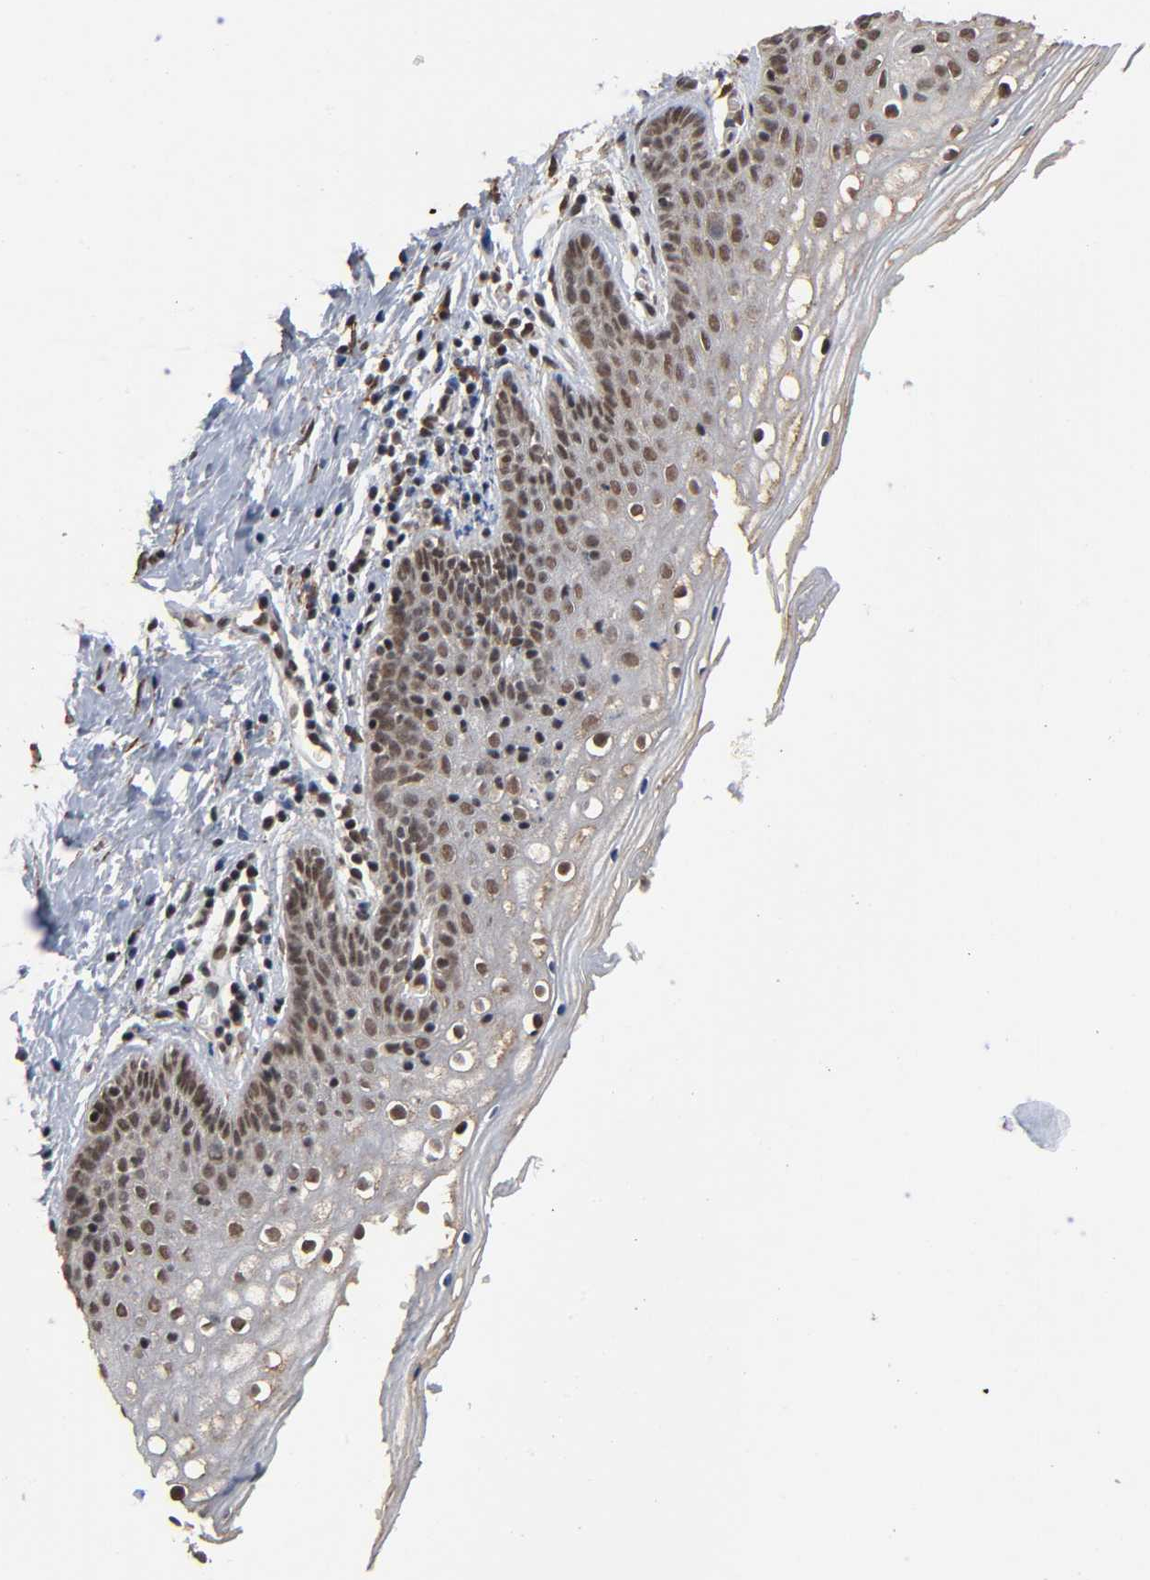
{"staining": {"intensity": "strong", "quantity": "25%-75%", "location": "nuclear"}, "tissue": "vagina", "cell_type": "Squamous epithelial cells", "image_type": "normal", "snomed": [{"axis": "morphology", "description": "Normal tissue, NOS"}, {"axis": "topography", "description": "Vagina"}], "caption": "IHC (DAB) staining of normal human vagina displays strong nuclear protein positivity in approximately 25%-75% of squamous epithelial cells. (DAB (3,3'-diaminobenzidine) IHC with brightfield microscopy, high magnification).", "gene": "ZNF384", "patient": {"sex": "female", "age": 46}}